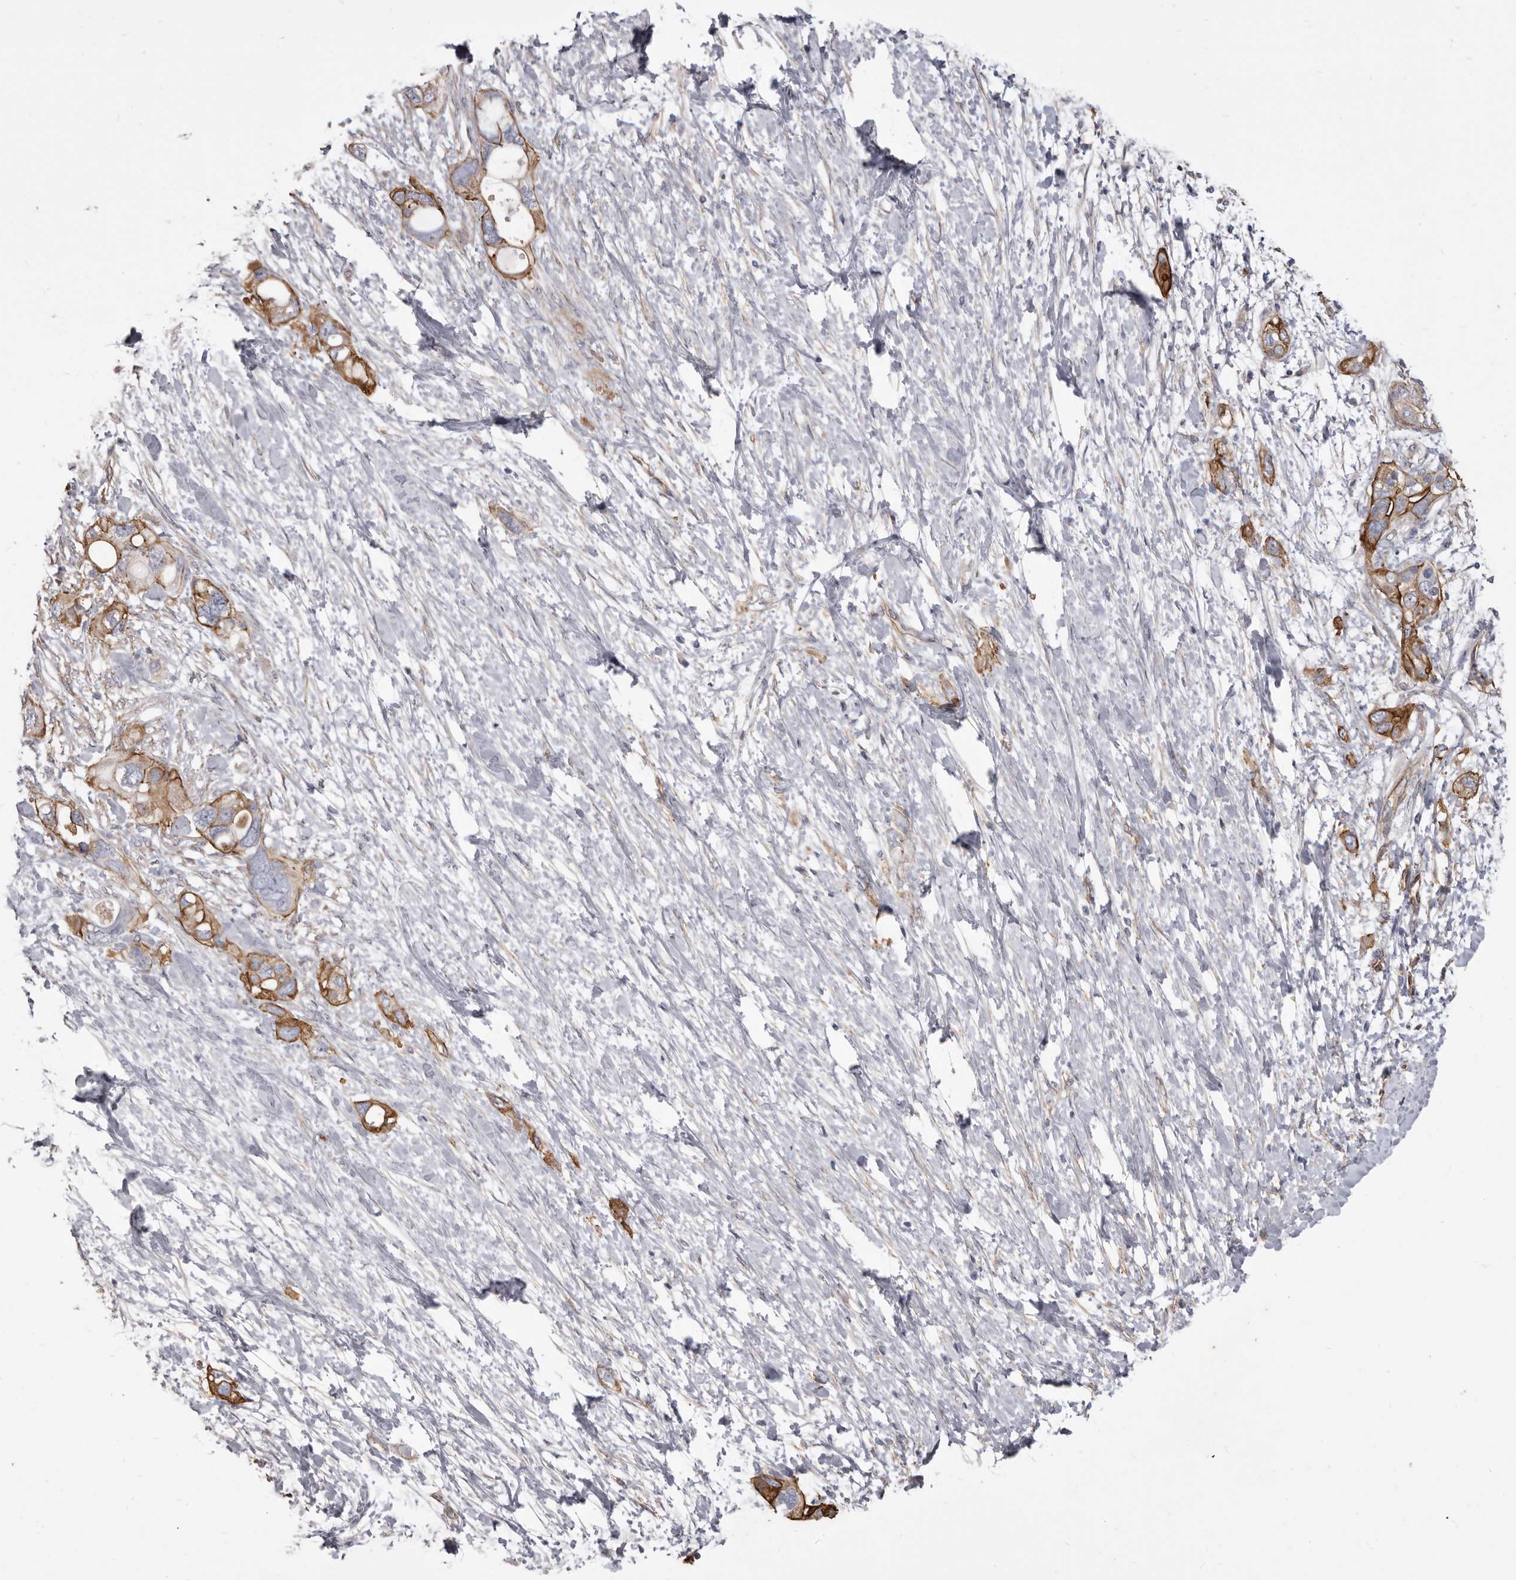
{"staining": {"intensity": "moderate", "quantity": ">75%", "location": "cytoplasmic/membranous"}, "tissue": "pancreatic cancer", "cell_type": "Tumor cells", "image_type": "cancer", "snomed": [{"axis": "morphology", "description": "Adenocarcinoma, NOS"}, {"axis": "topography", "description": "Pancreas"}], "caption": "Immunohistochemistry (DAB (3,3'-diaminobenzidine)) staining of human adenocarcinoma (pancreatic) shows moderate cytoplasmic/membranous protein expression in approximately >75% of tumor cells.", "gene": "P2RX6", "patient": {"sex": "female", "age": 56}}